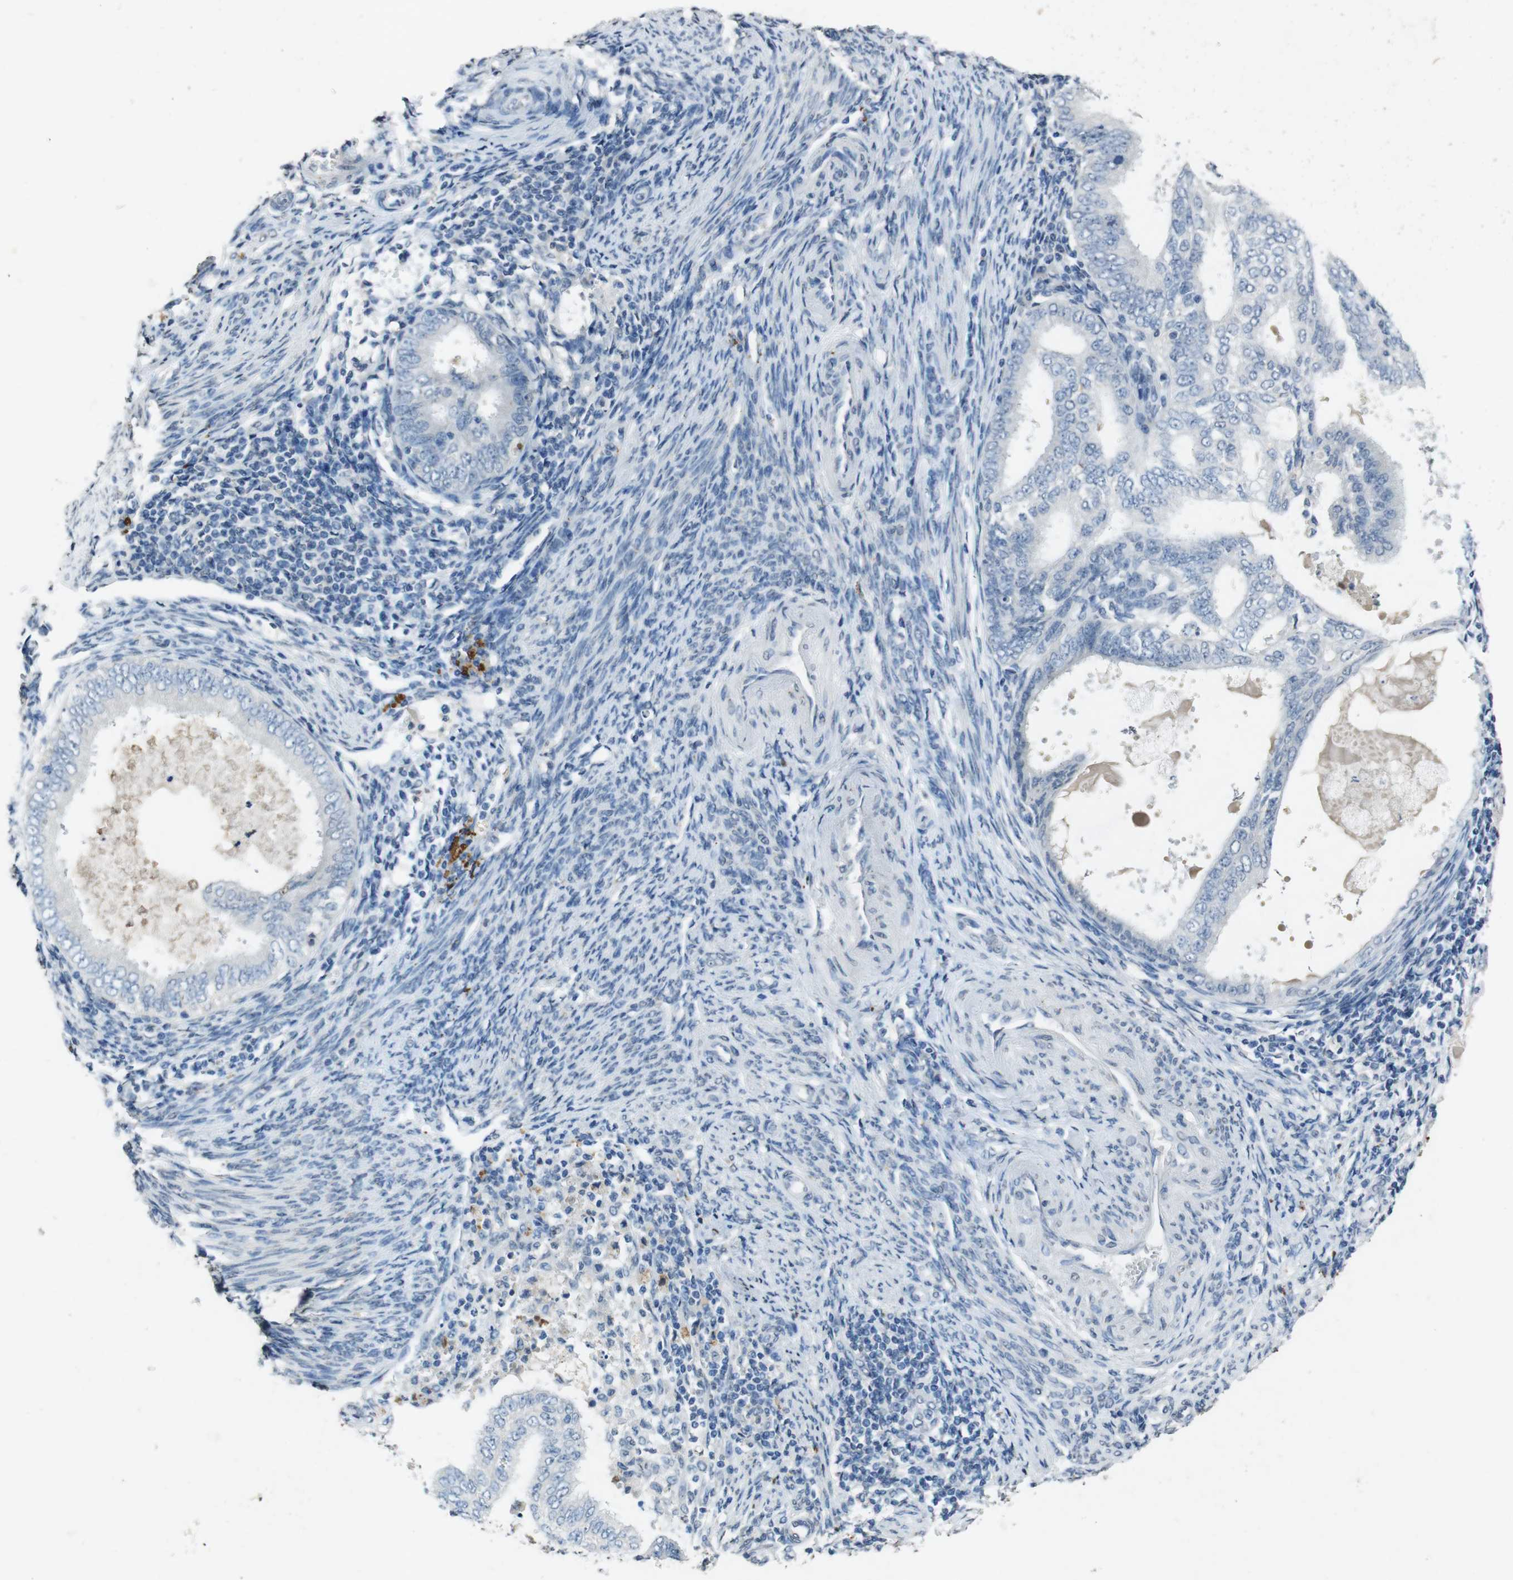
{"staining": {"intensity": "negative", "quantity": "none", "location": "none"}, "tissue": "endometrial cancer", "cell_type": "Tumor cells", "image_type": "cancer", "snomed": [{"axis": "morphology", "description": "Adenocarcinoma, NOS"}, {"axis": "topography", "description": "Endometrium"}], "caption": "Tumor cells are negative for protein expression in human adenocarcinoma (endometrial). The staining was performed using DAB (3,3'-diaminobenzidine) to visualize the protein expression in brown, while the nuclei were stained in blue with hematoxylin (Magnification: 20x).", "gene": "STBD1", "patient": {"sex": "female", "age": 58}}